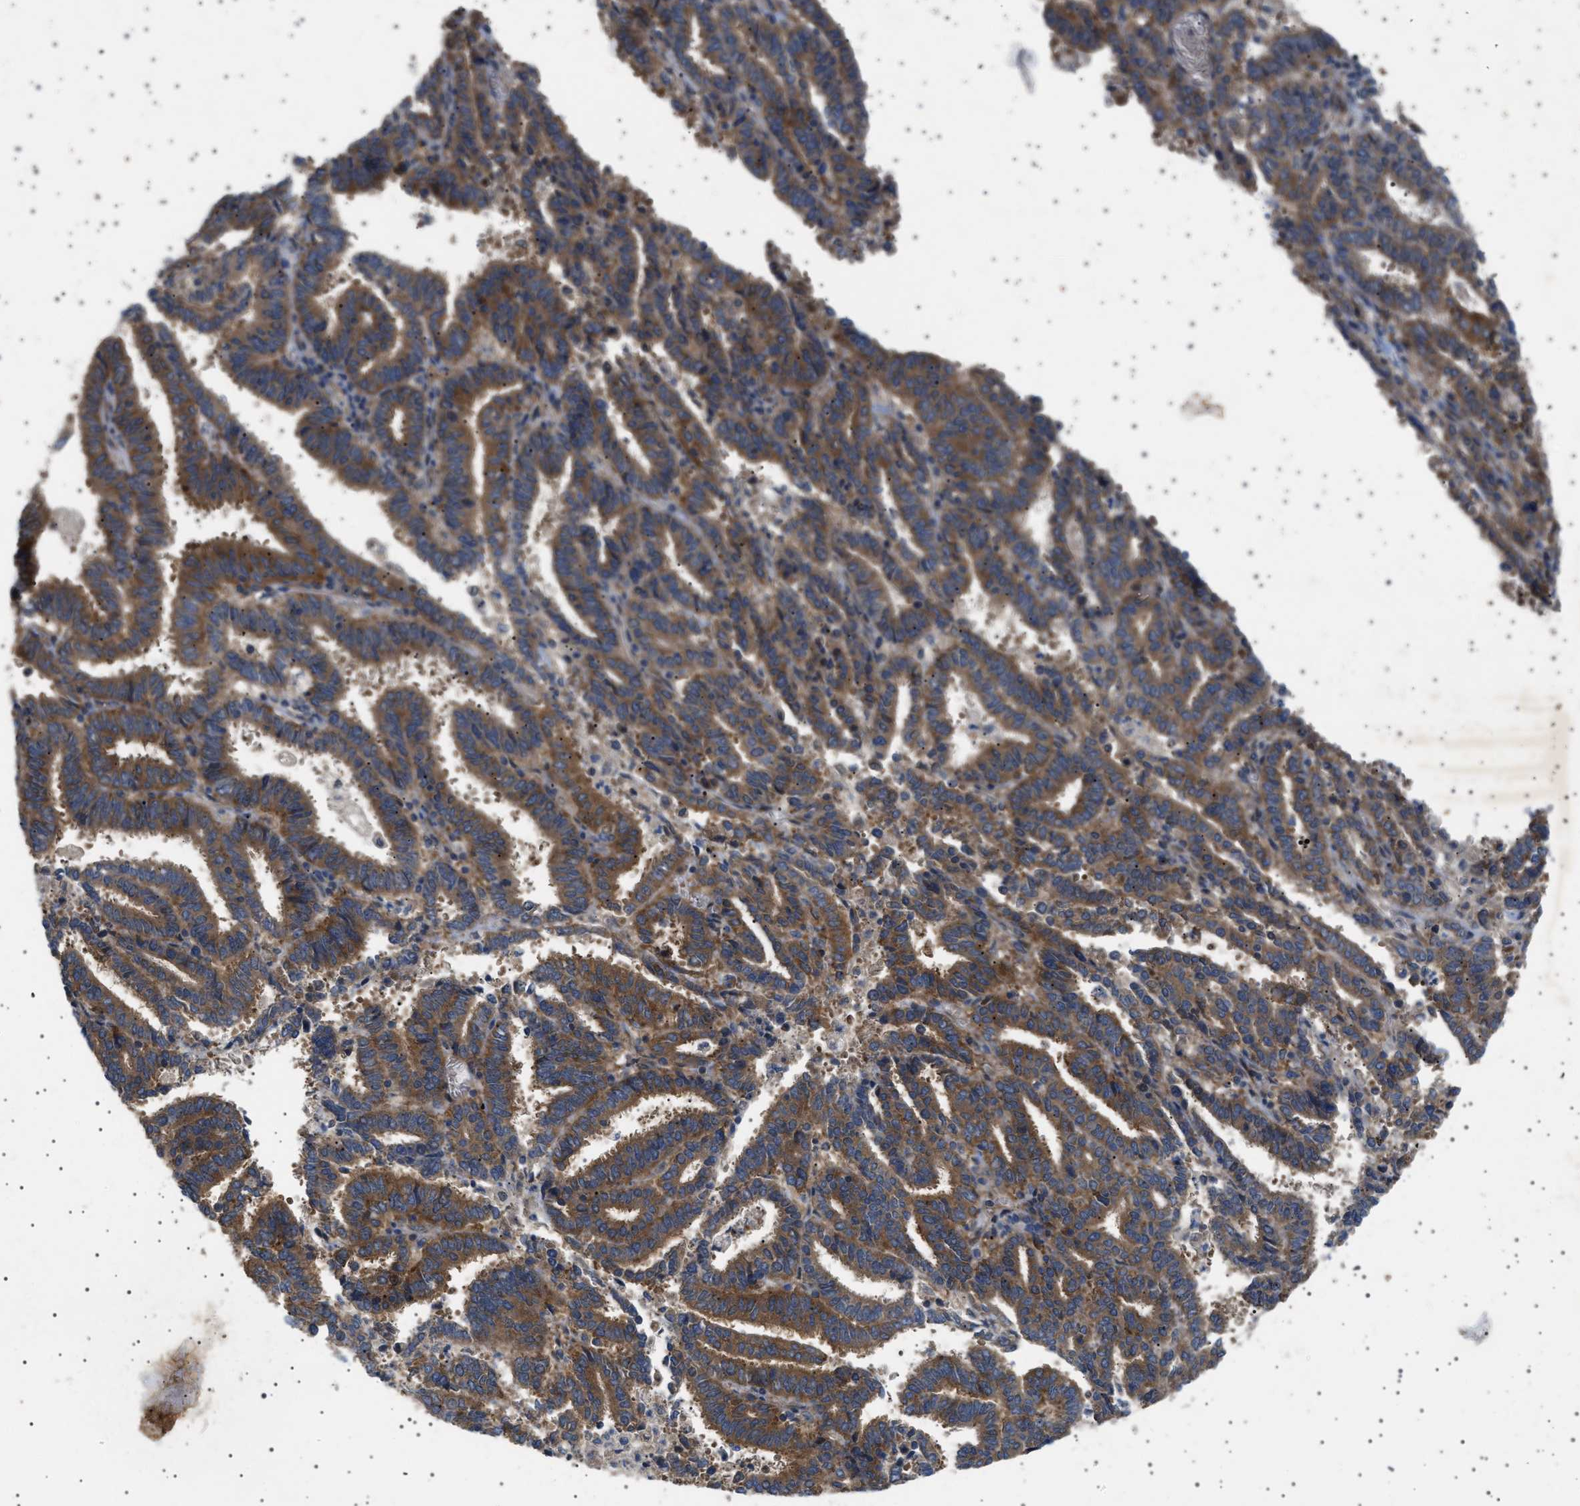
{"staining": {"intensity": "strong", "quantity": ">75%", "location": "cytoplasmic/membranous"}, "tissue": "endometrial cancer", "cell_type": "Tumor cells", "image_type": "cancer", "snomed": [{"axis": "morphology", "description": "Adenocarcinoma, NOS"}, {"axis": "topography", "description": "Uterus"}], "caption": "Adenocarcinoma (endometrial) stained with a brown dye demonstrates strong cytoplasmic/membranous positive expression in approximately >75% of tumor cells.", "gene": "CCDC186", "patient": {"sex": "female", "age": 83}}